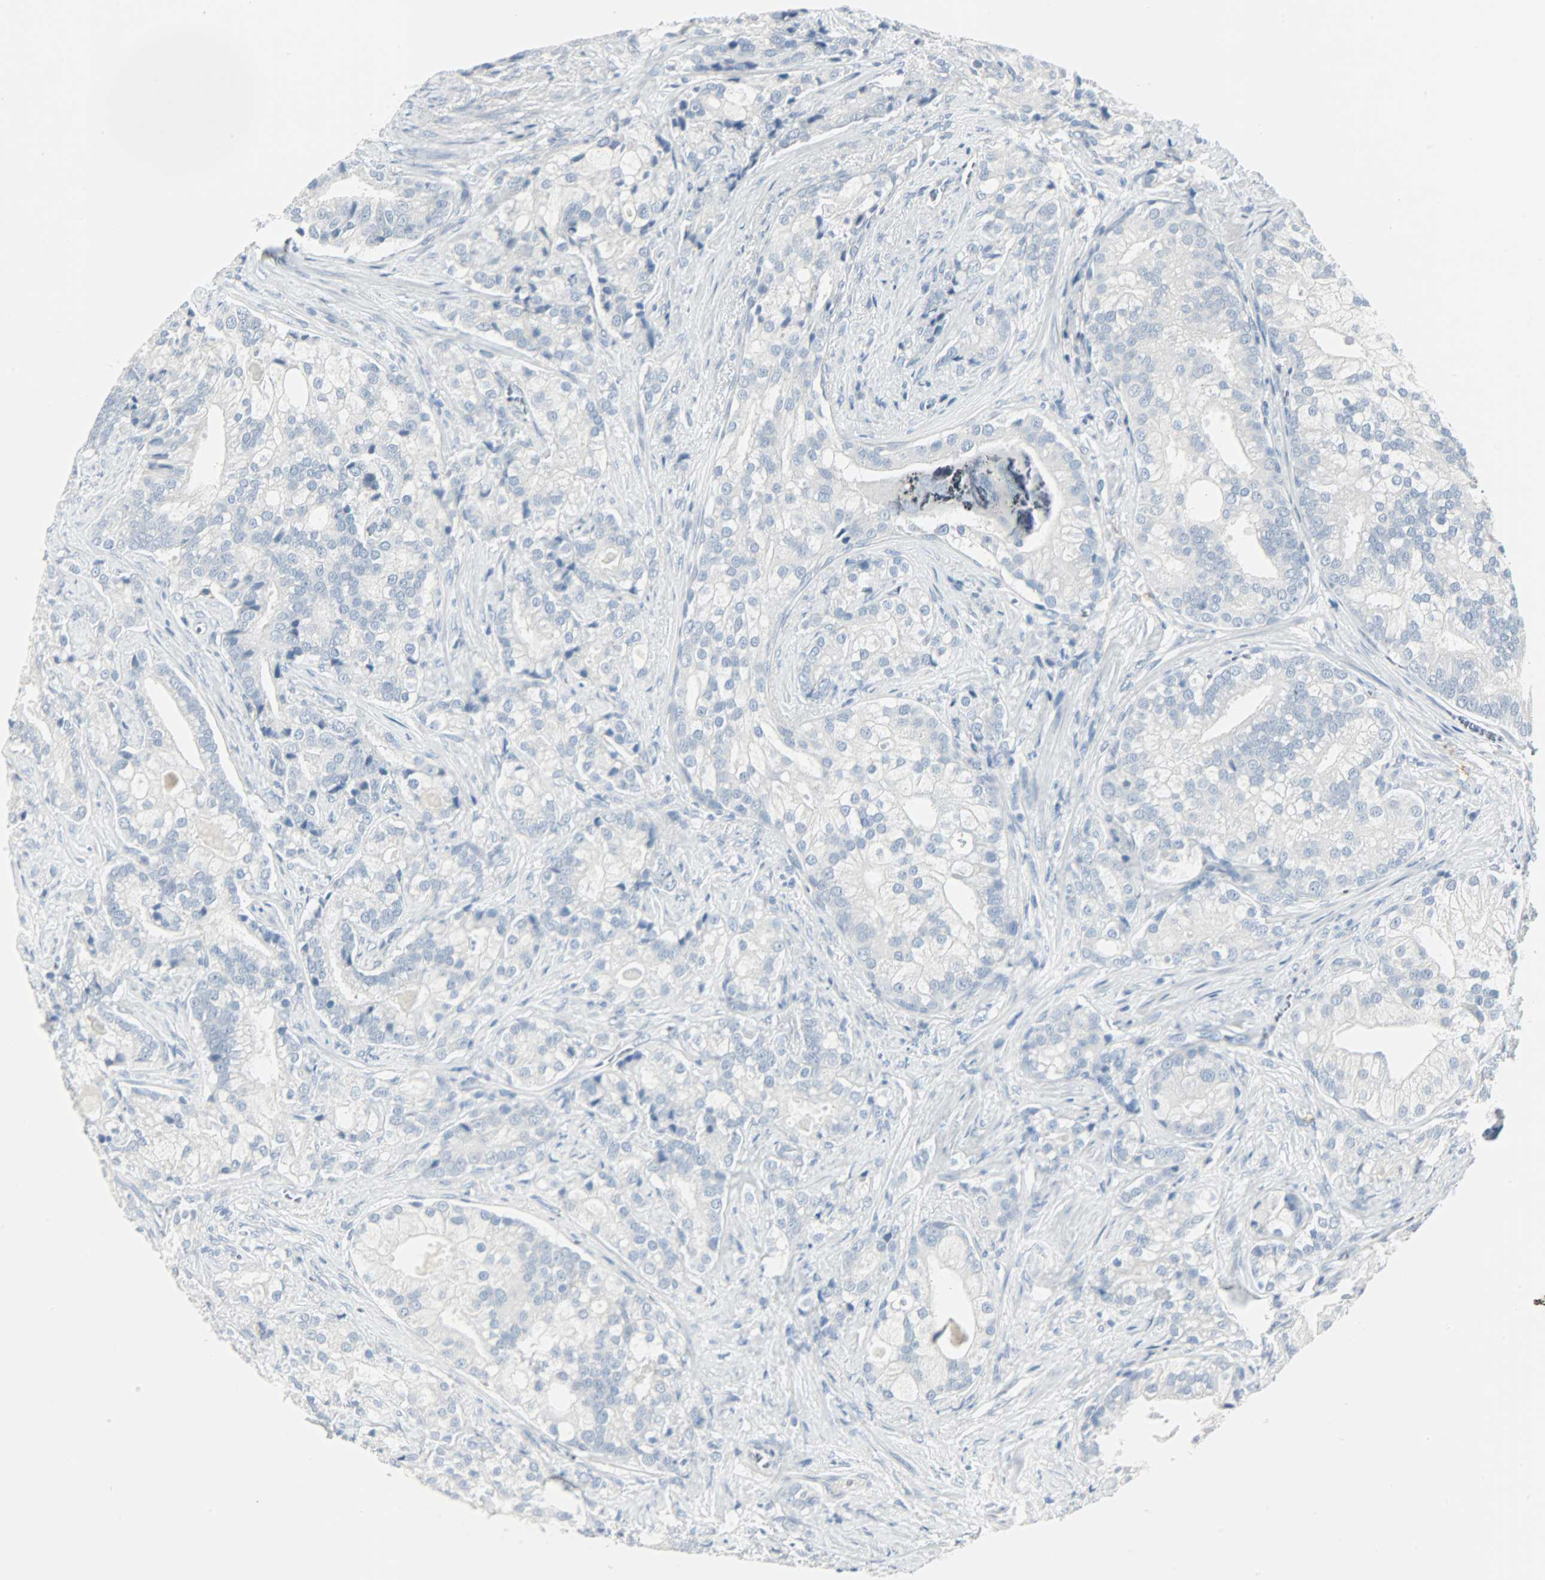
{"staining": {"intensity": "negative", "quantity": "none", "location": "none"}, "tissue": "prostate cancer", "cell_type": "Tumor cells", "image_type": "cancer", "snomed": [{"axis": "morphology", "description": "Adenocarcinoma, Low grade"}, {"axis": "topography", "description": "Prostate"}], "caption": "Immunohistochemistry of adenocarcinoma (low-grade) (prostate) exhibits no staining in tumor cells.", "gene": "KIT", "patient": {"sex": "male", "age": 58}}